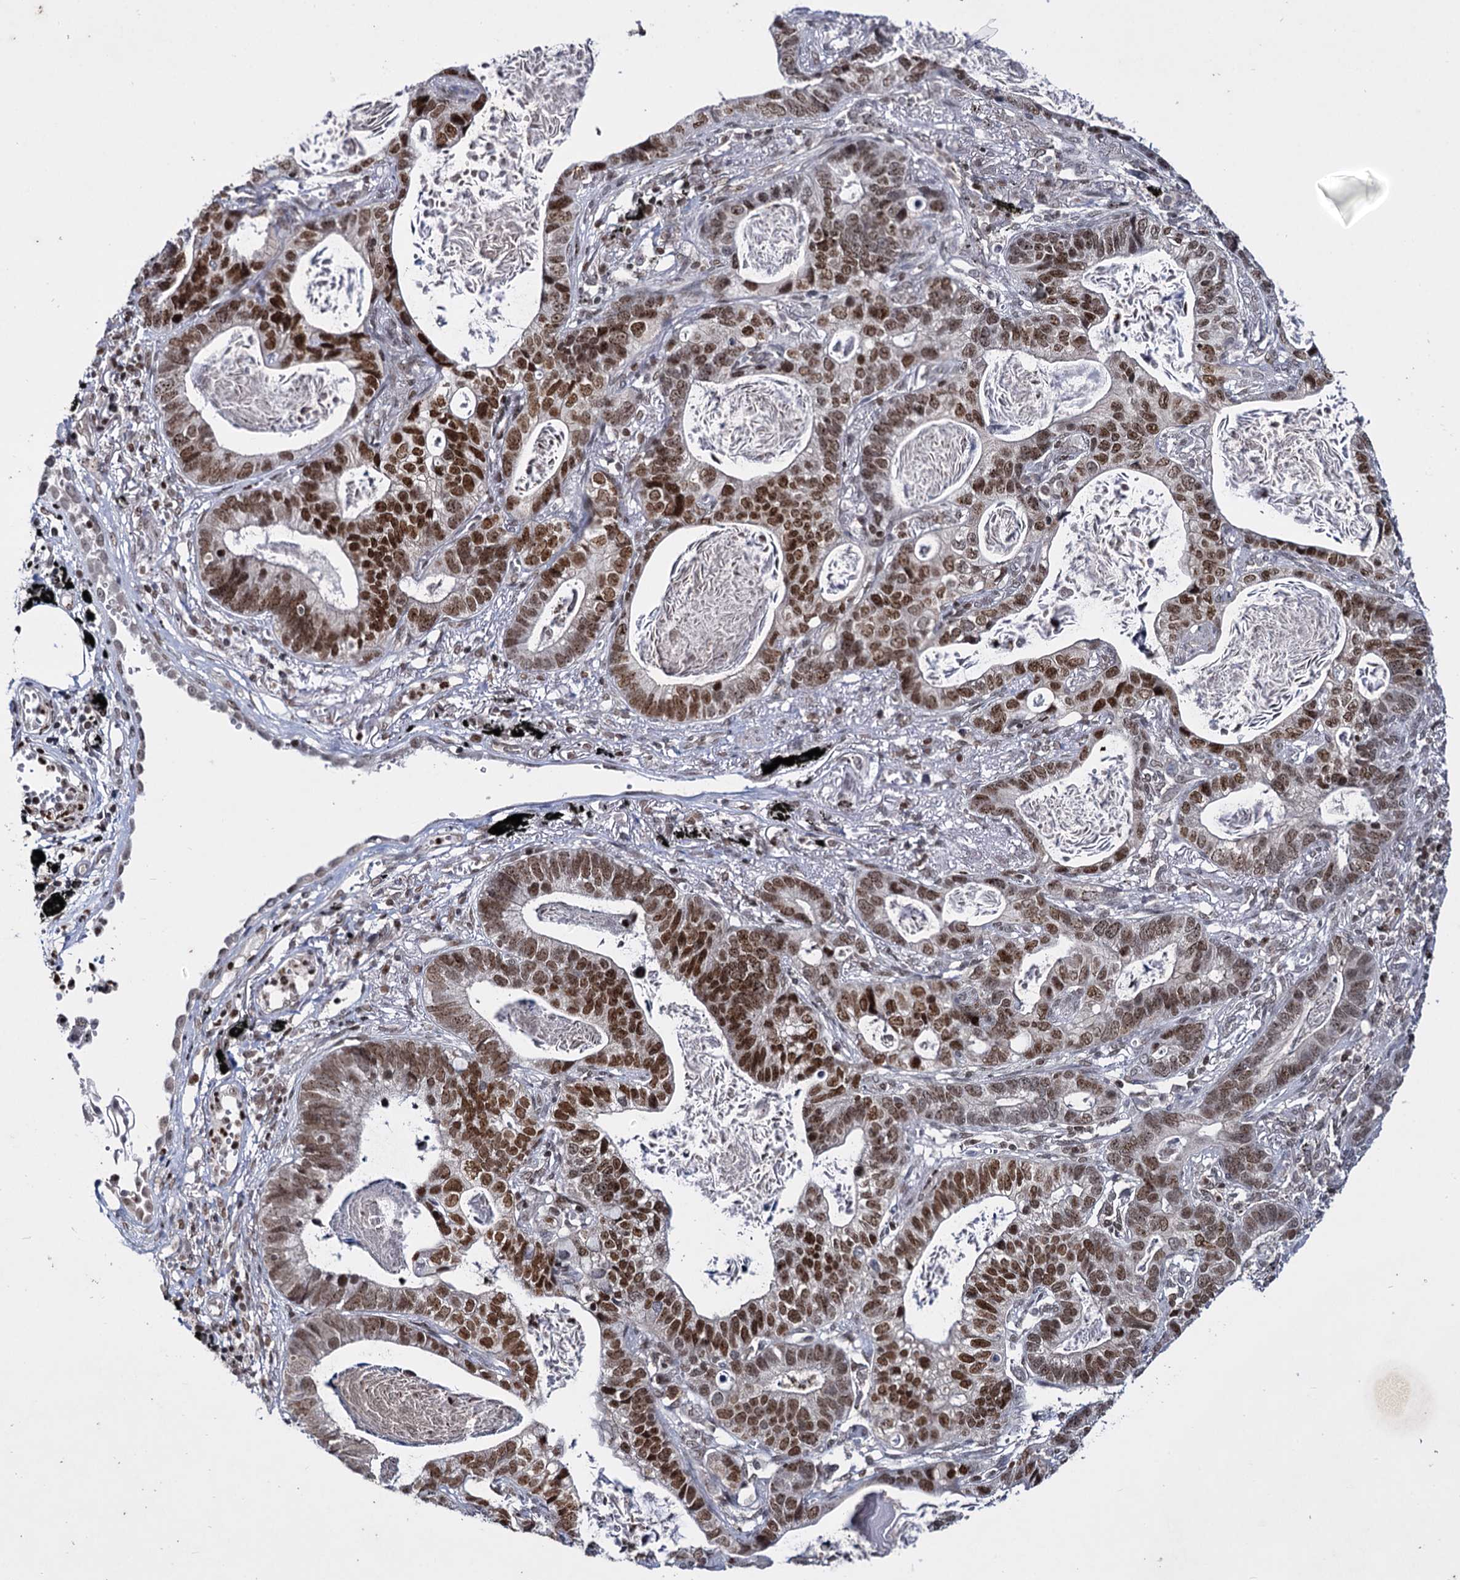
{"staining": {"intensity": "strong", "quantity": ">75%", "location": "nuclear"}, "tissue": "lung cancer", "cell_type": "Tumor cells", "image_type": "cancer", "snomed": [{"axis": "morphology", "description": "Adenocarcinoma, NOS"}, {"axis": "topography", "description": "Lung"}], "caption": "This is an image of immunohistochemistry (IHC) staining of lung cancer, which shows strong staining in the nuclear of tumor cells.", "gene": "SMCHD1", "patient": {"sex": "male", "age": 67}}